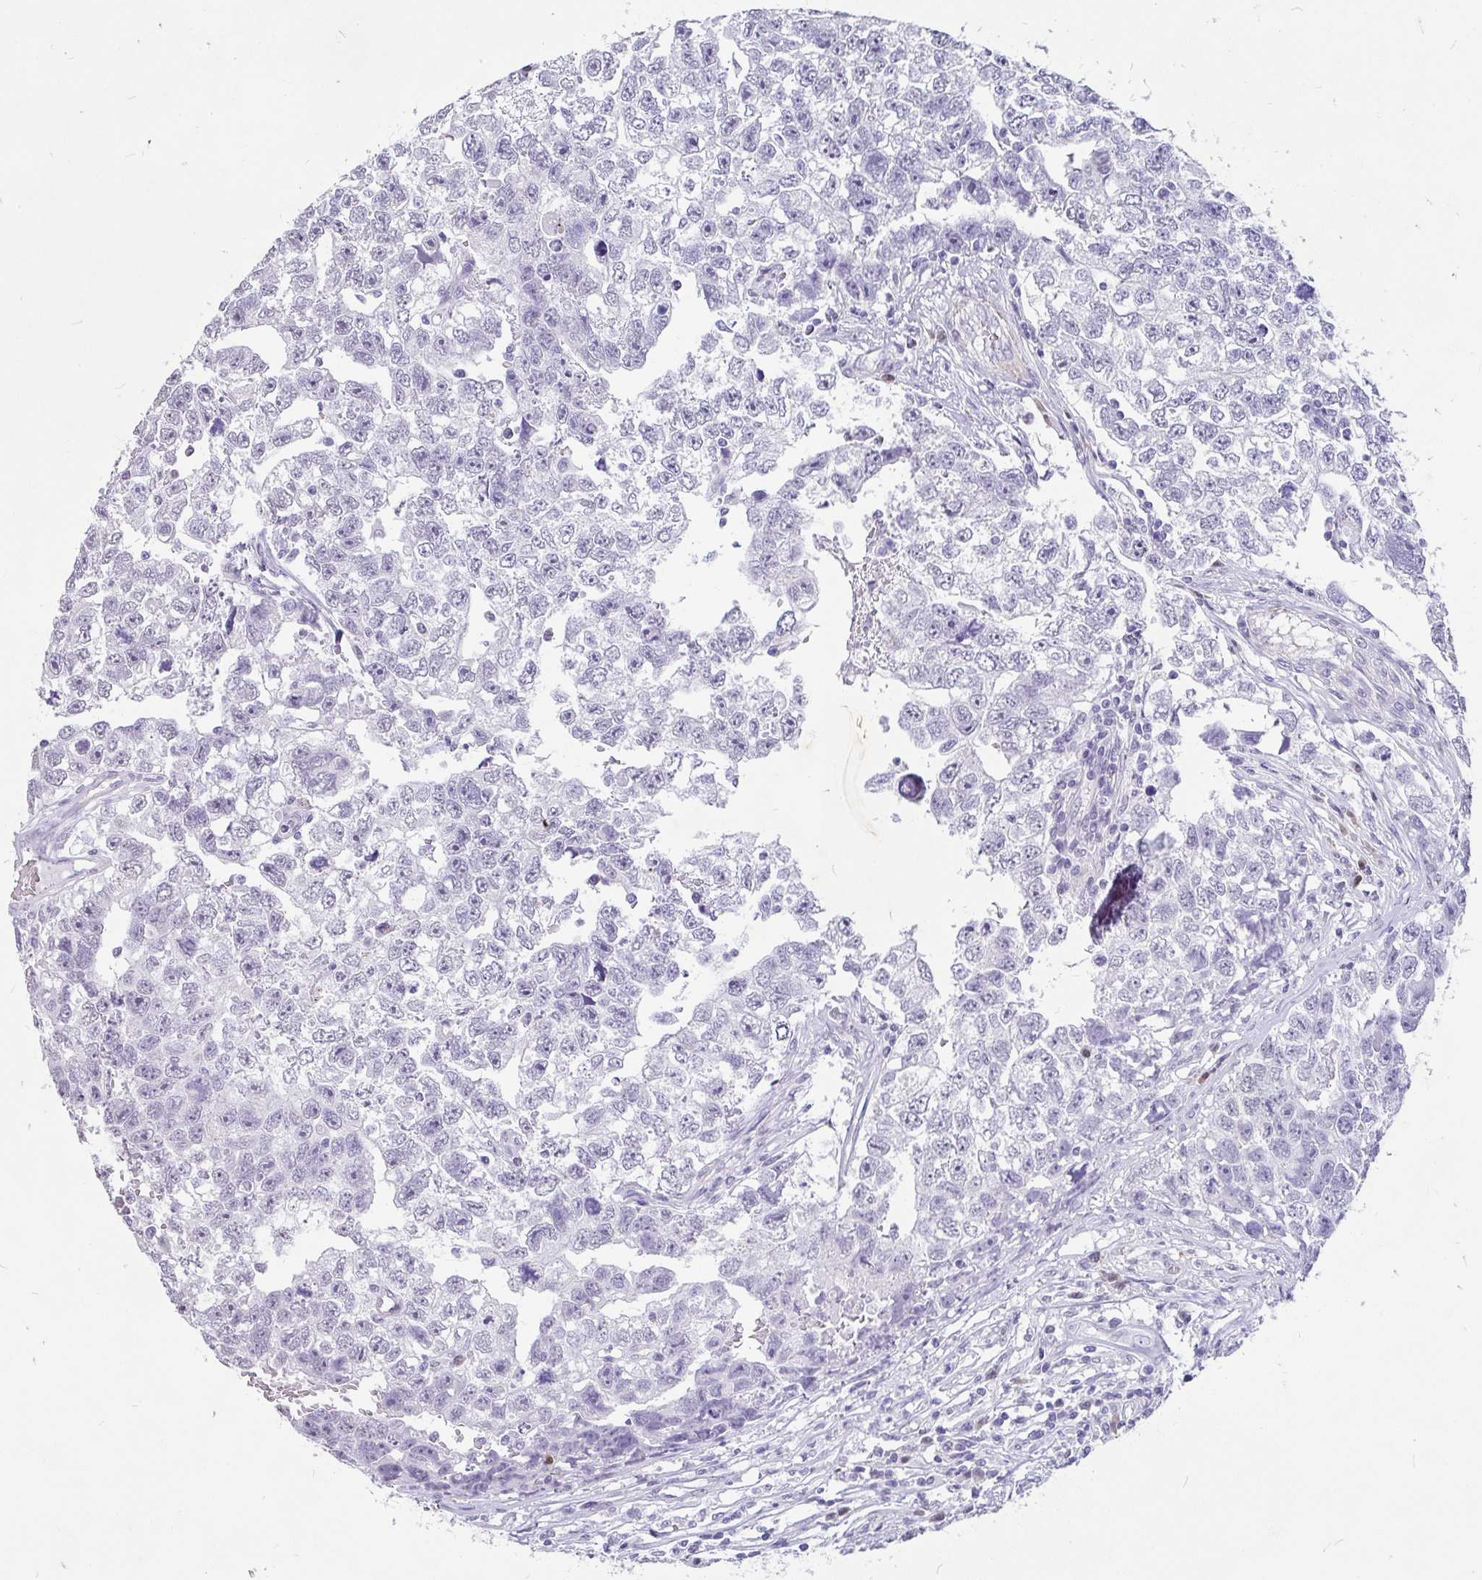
{"staining": {"intensity": "negative", "quantity": "none", "location": "none"}, "tissue": "testis cancer", "cell_type": "Tumor cells", "image_type": "cancer", "snomed": [{"axis": "morphology", "description": "Carcinoma, Embryonal, NOS"}, {"axis": "topography", "description": "Testis"}], "caption": "Testis embryonal carcinoma stained for a protein using IHC displays no staining tumor cells.", "gene": "EML5", "patient": {"sex": "male", "age": 22}}